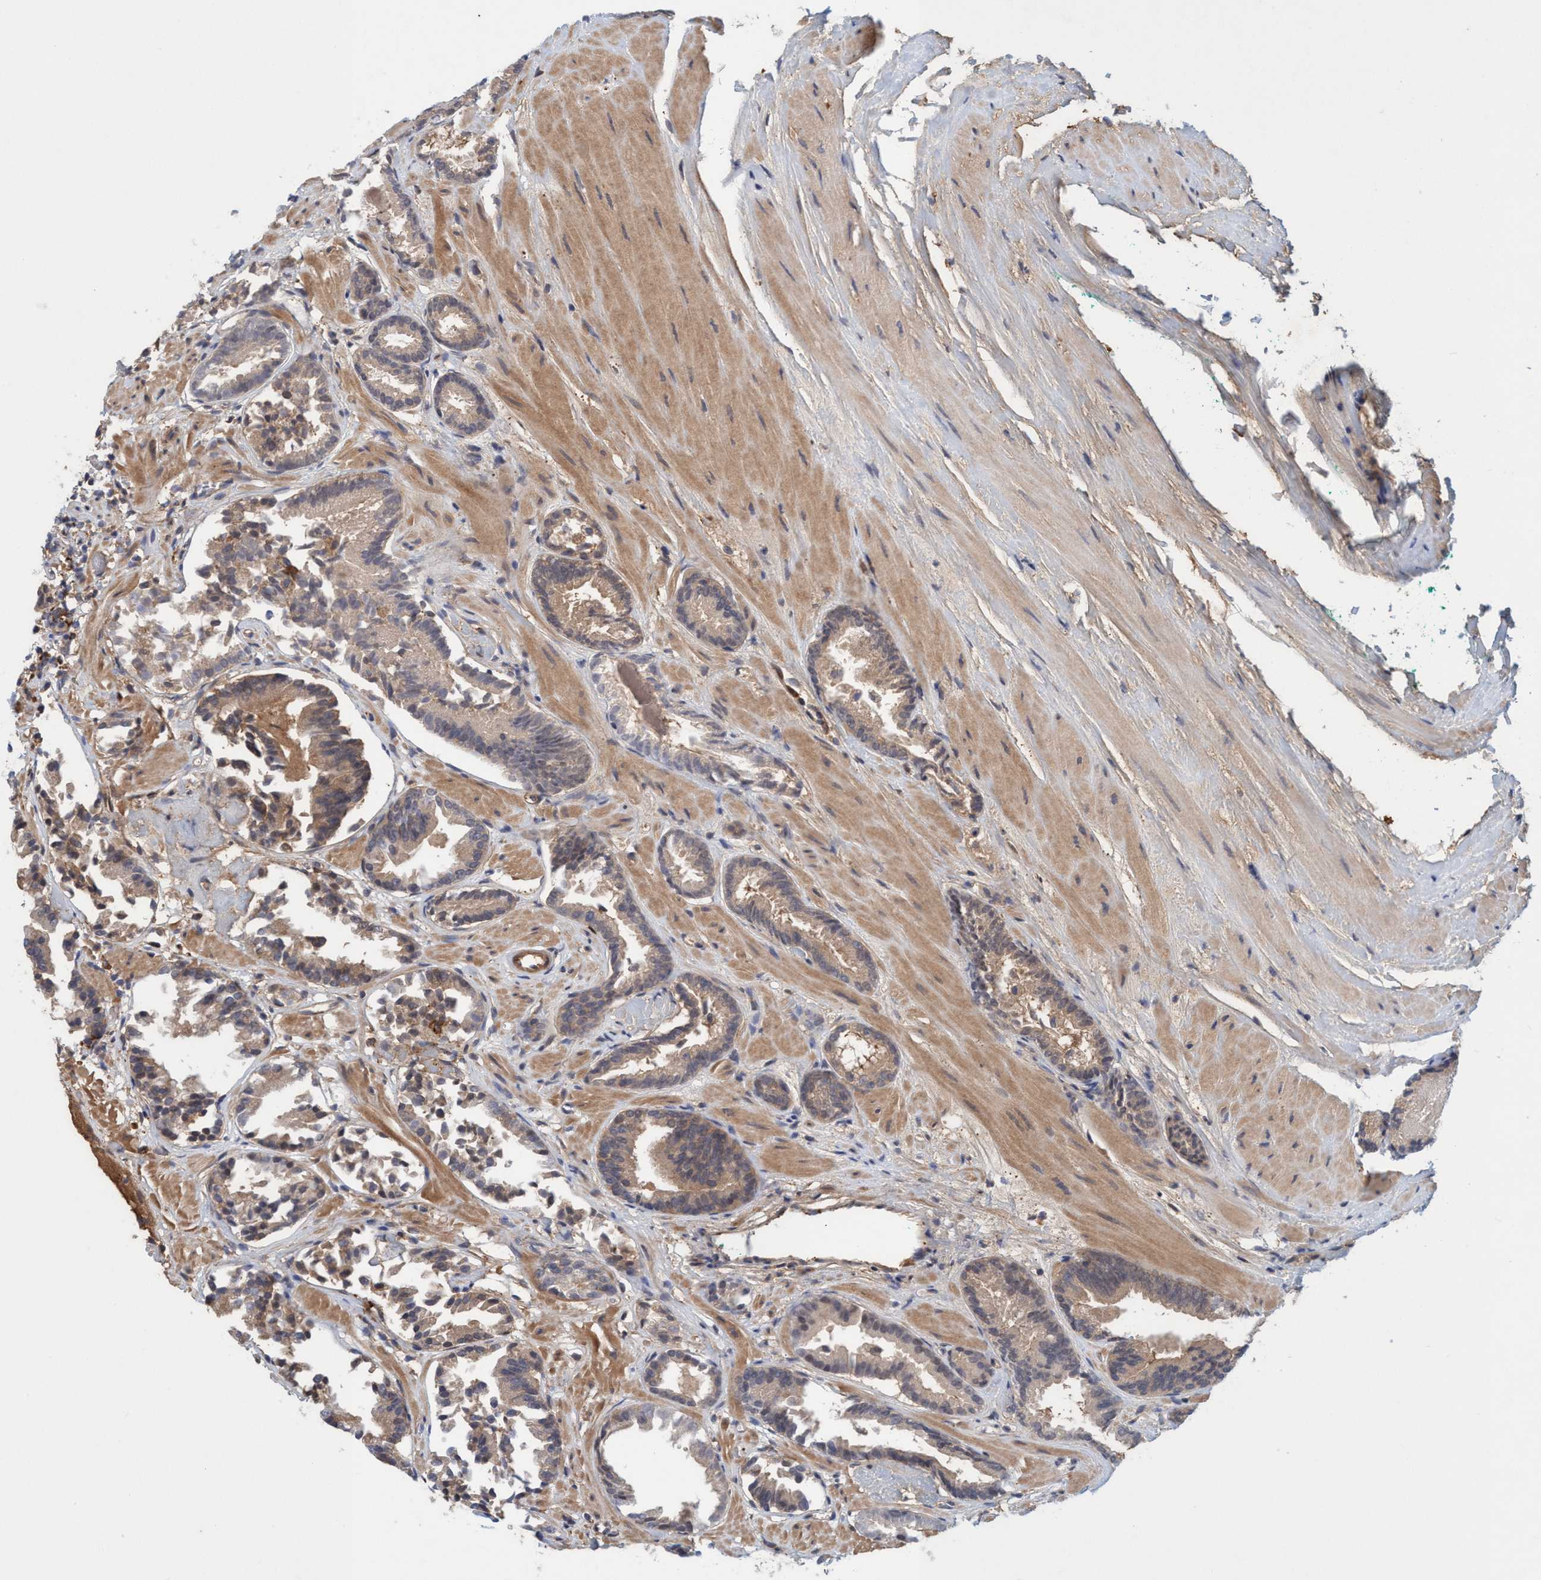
{"staining": {"intensity": "moderate", "quantity": "25%-75%", "location": "cytoplasmic/membranous"}, "tissue": "prostate cancer", "cell_type": "Tumor cells", "image_type": "cancer", "snomed": [{"axis": "morphology", "description": "Adenocarcinoma, Low grade"}, {"axis": "topography", "description": "Prostate"}], "caption": "Brown immunohistochemical staining in human prostate cancer demonstrates moderate cytoplasmic/membranous staining in approximately 25%-75% of tumor cells.", "gene": "SPECC1", "patient": {"sex": "male", "age": 51}}